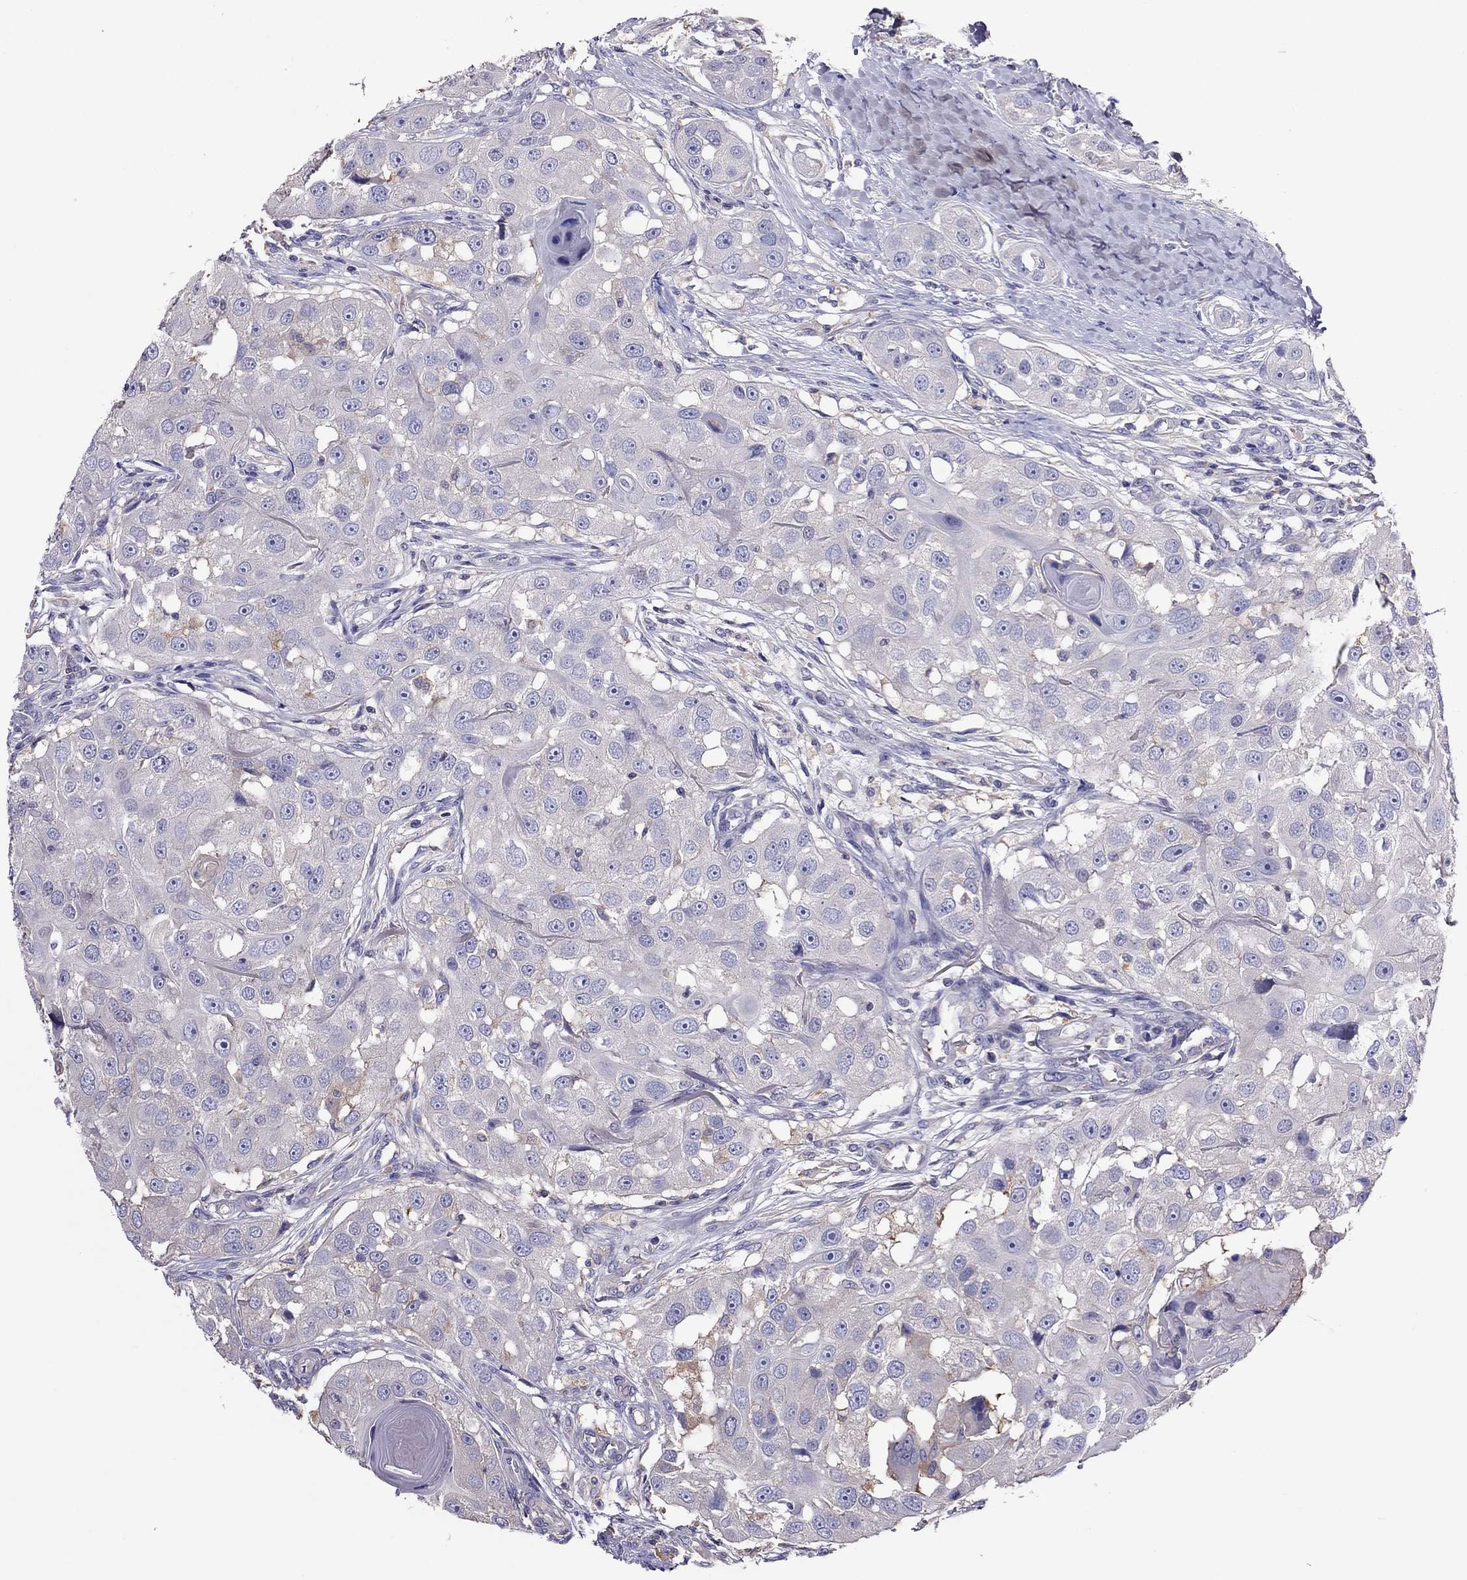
{"staining": {"intensity": "negative", "quantity": "none", "location": "none"}, "tissue": "head and neck cancer", "cell_type": "Tumor cells", "image_type": "cancer", "snomed": [{"axis": "morphology", "description": "Squamous cell carcinoma, NOS"}, {"axis": "topography", "description": "Head-Neck"}], "caption": "A histopathology image of head and neck cancer stained for a protein shows no brown staining in tumor cells.", "gene": "TEX22", "patient": {"sex": "male", "age": 51}}